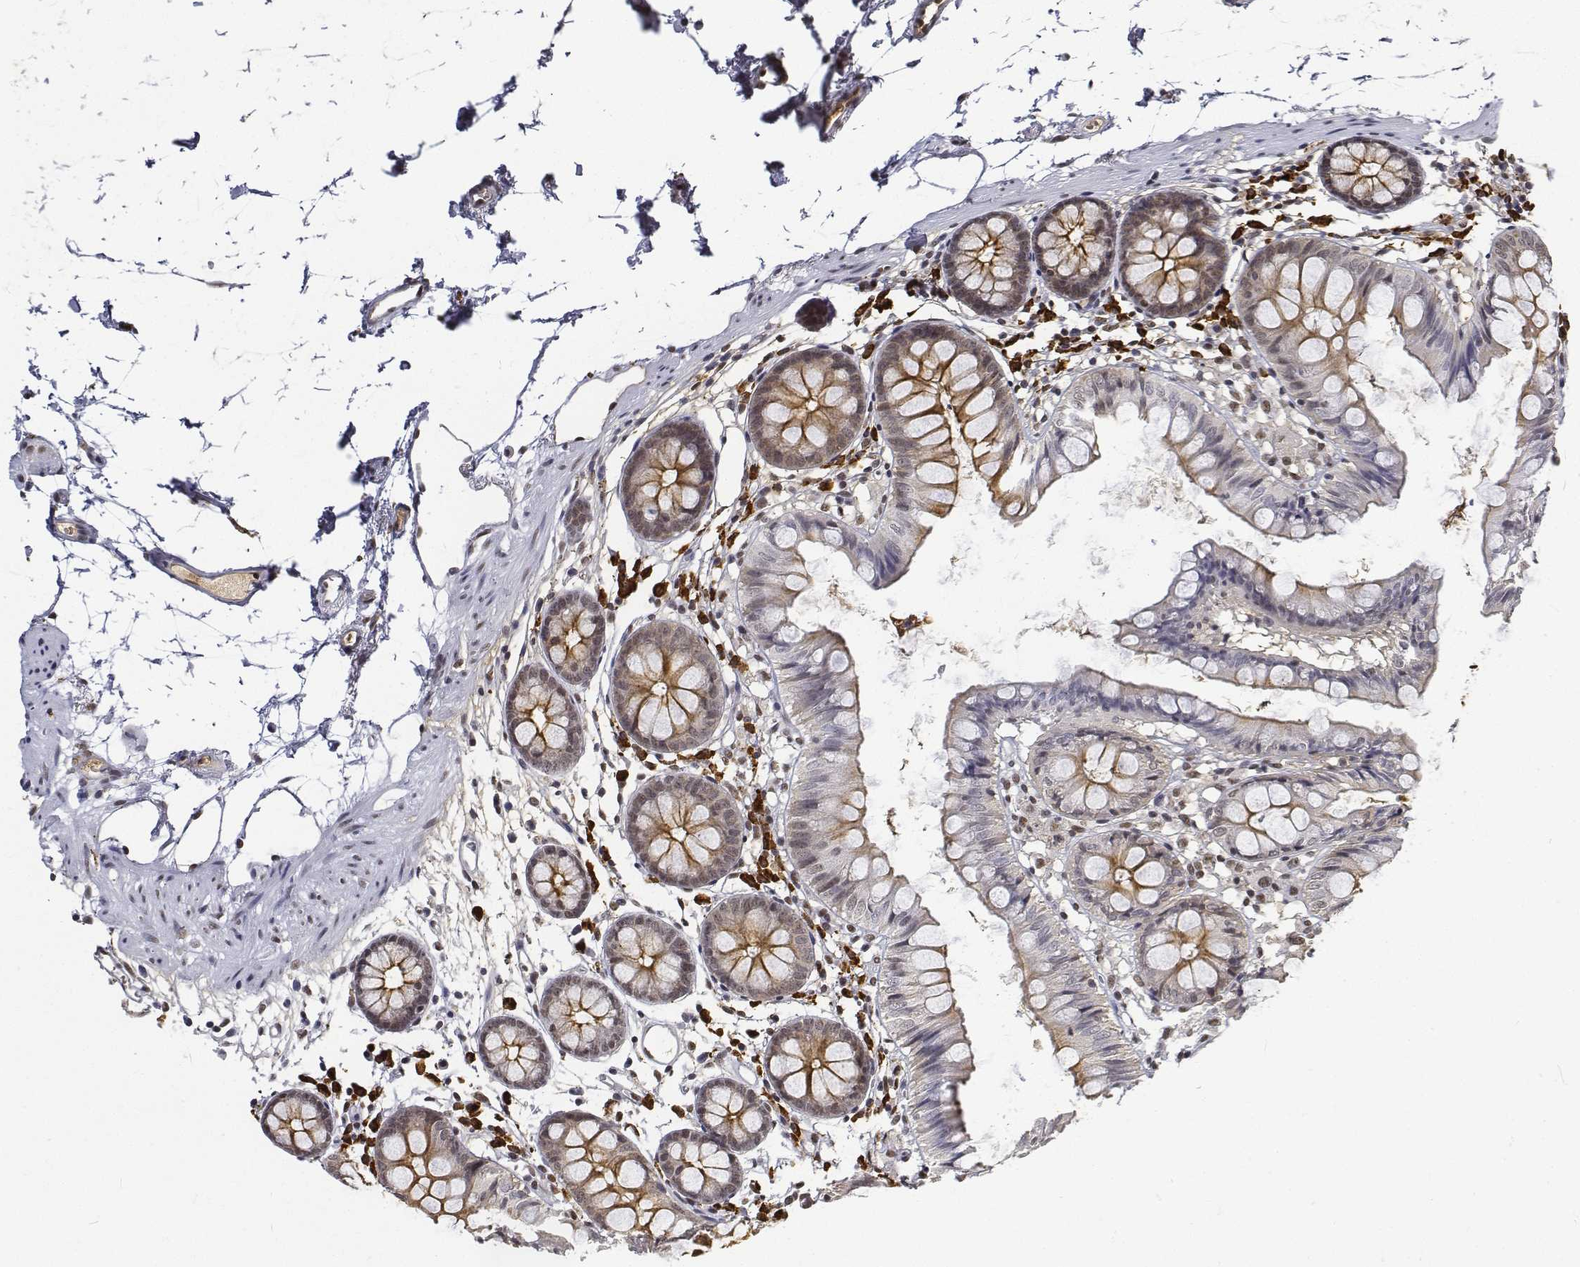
{"staining": {"intensity": "moderate", "quantity": ">75%", "location": "nuclear"}, "tissue": "colon", "cell_type": "Endothelial cells", "image_type": "normal", "snomed": [{"axis": "morphology", "description": "Normal tissue, NOS"}, {"axis": "topography", "description": "Colon"}], "caption": "Protein staining by immunohistochemistry displays moderate nuclear expression in approximately >75% of endothelial cells in normal colon.", "gene": "ATRX", "patient": {"sex": "female", "age": 84}}